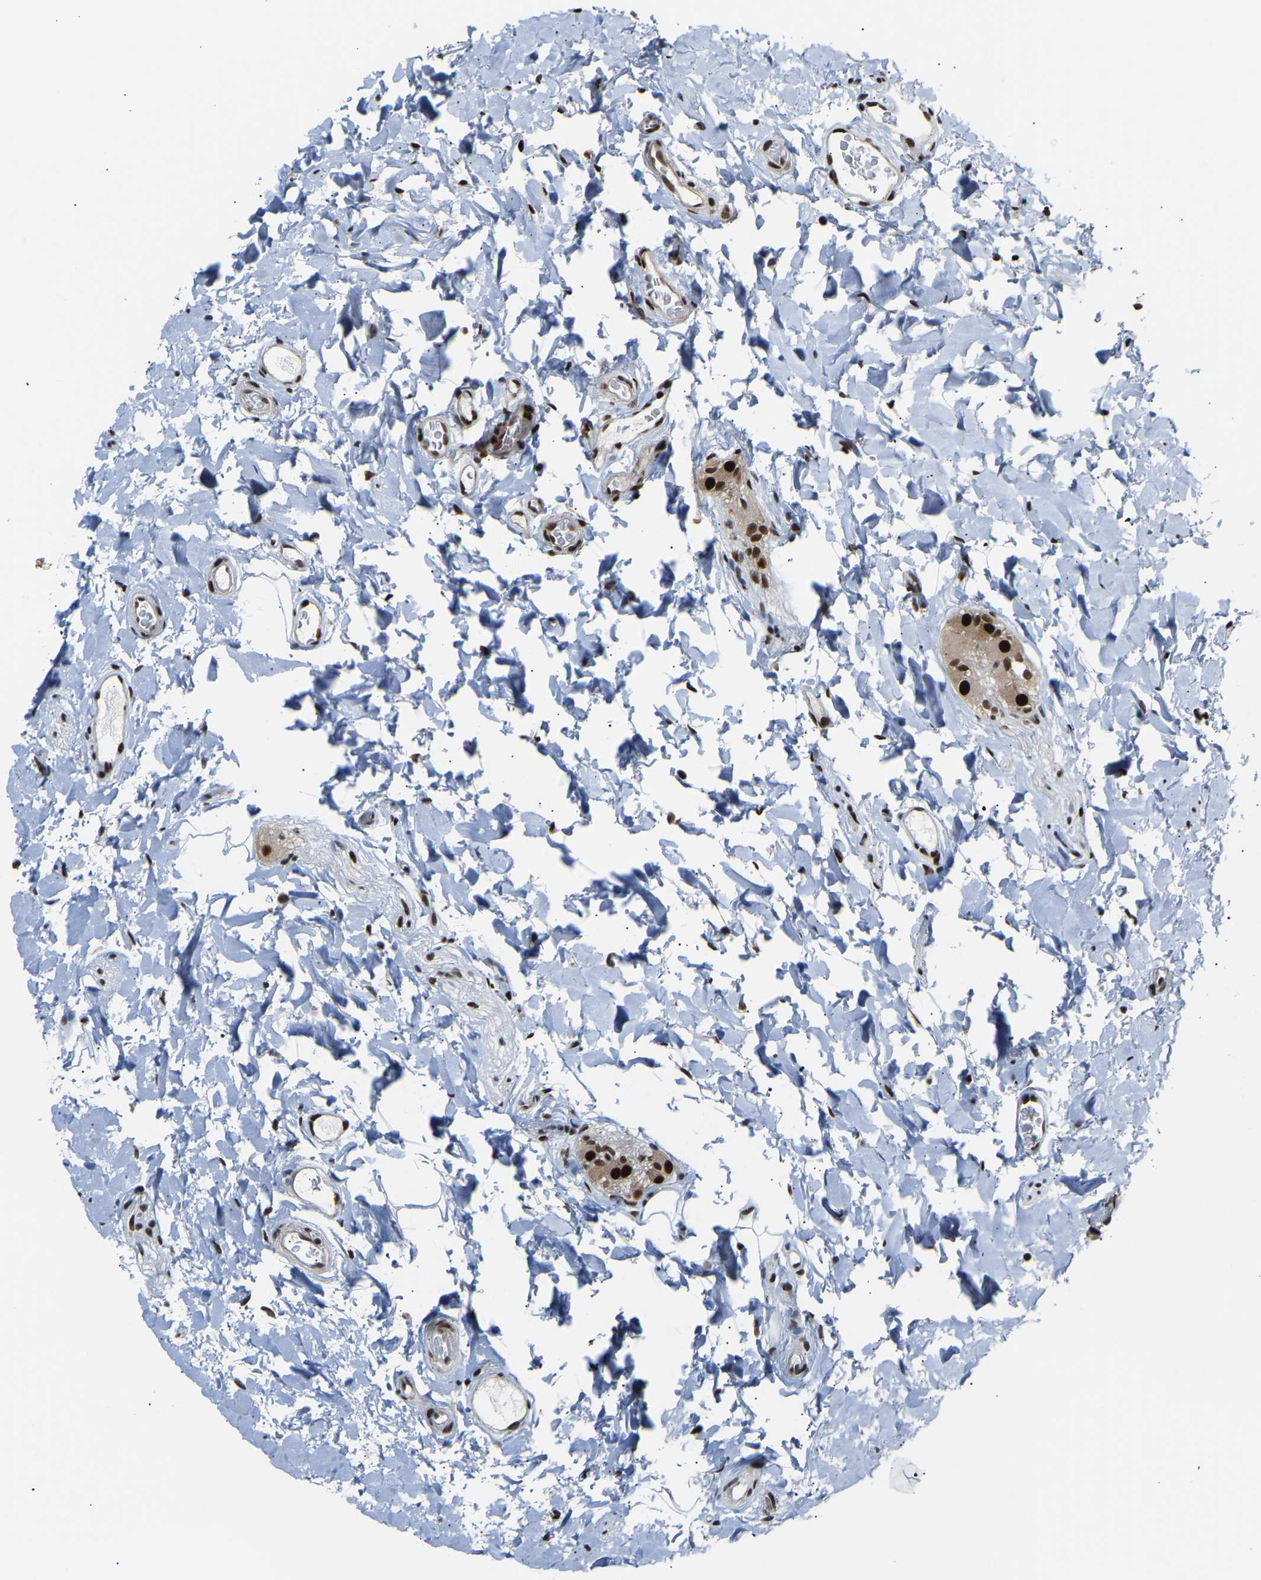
{"staining": {"intensity": "strong", "quantity": ">75%", "location": "nuclear"}, "tissue": "colon", "cell_type": "Endothelial cells", "image_type": "normal", "snomed": [{"axis": "morphology", "description": "Normal tissue, NOS"}, {"axis": "topography", "description": "Colon"}], "caption": "Benign colon demonstrates strong nuclear expression in about >75% of endothelial cells.", "gene": "SSBP2", "patient": {"sex": "female", "age": 80}}